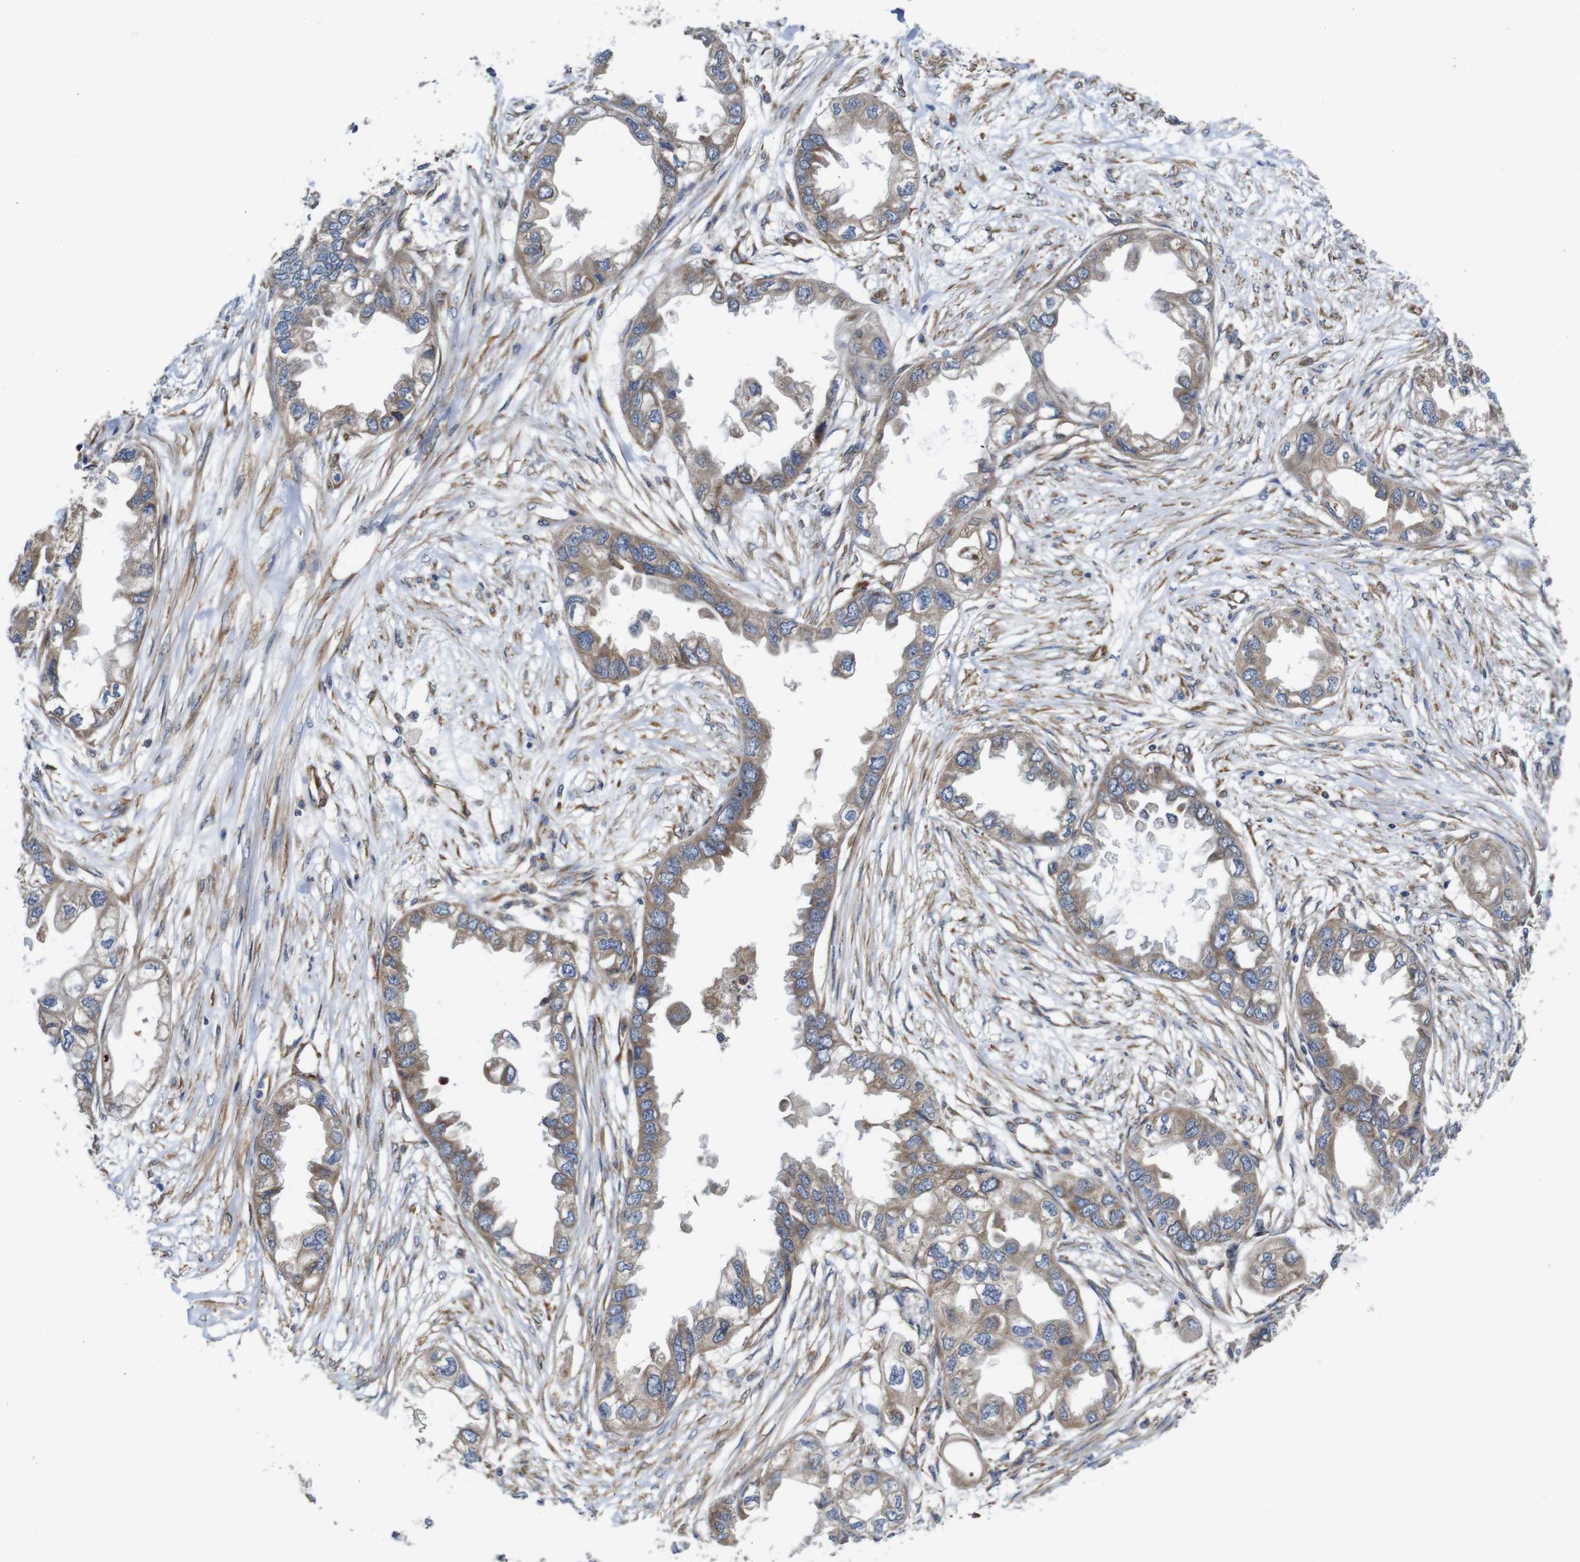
{"staining": {"intensity": "weak", "quantity": ">75%", "location": "cytoplasmic/membranous"}, "tissue": "endometrial cancer", "cell_type": "Tumor cells", "image_type": "cancer", "snomed": [{"axis": "morphology", "description": "Adenocarcinoma, NOS"}, {"axis": "topography", "description": "Endometrium"}], "caption": "High-magnification brightfield microscopy of adenocarcinoma (endometrial) stained with DAB (brown) and counterstained with hematoxylin (blue). tumor cells exhibit weak cytoplasmic/membranous expression is seen in about>75% of cells.", "gene": "POMK", "patient": {"sex": "female", "age": 67}}